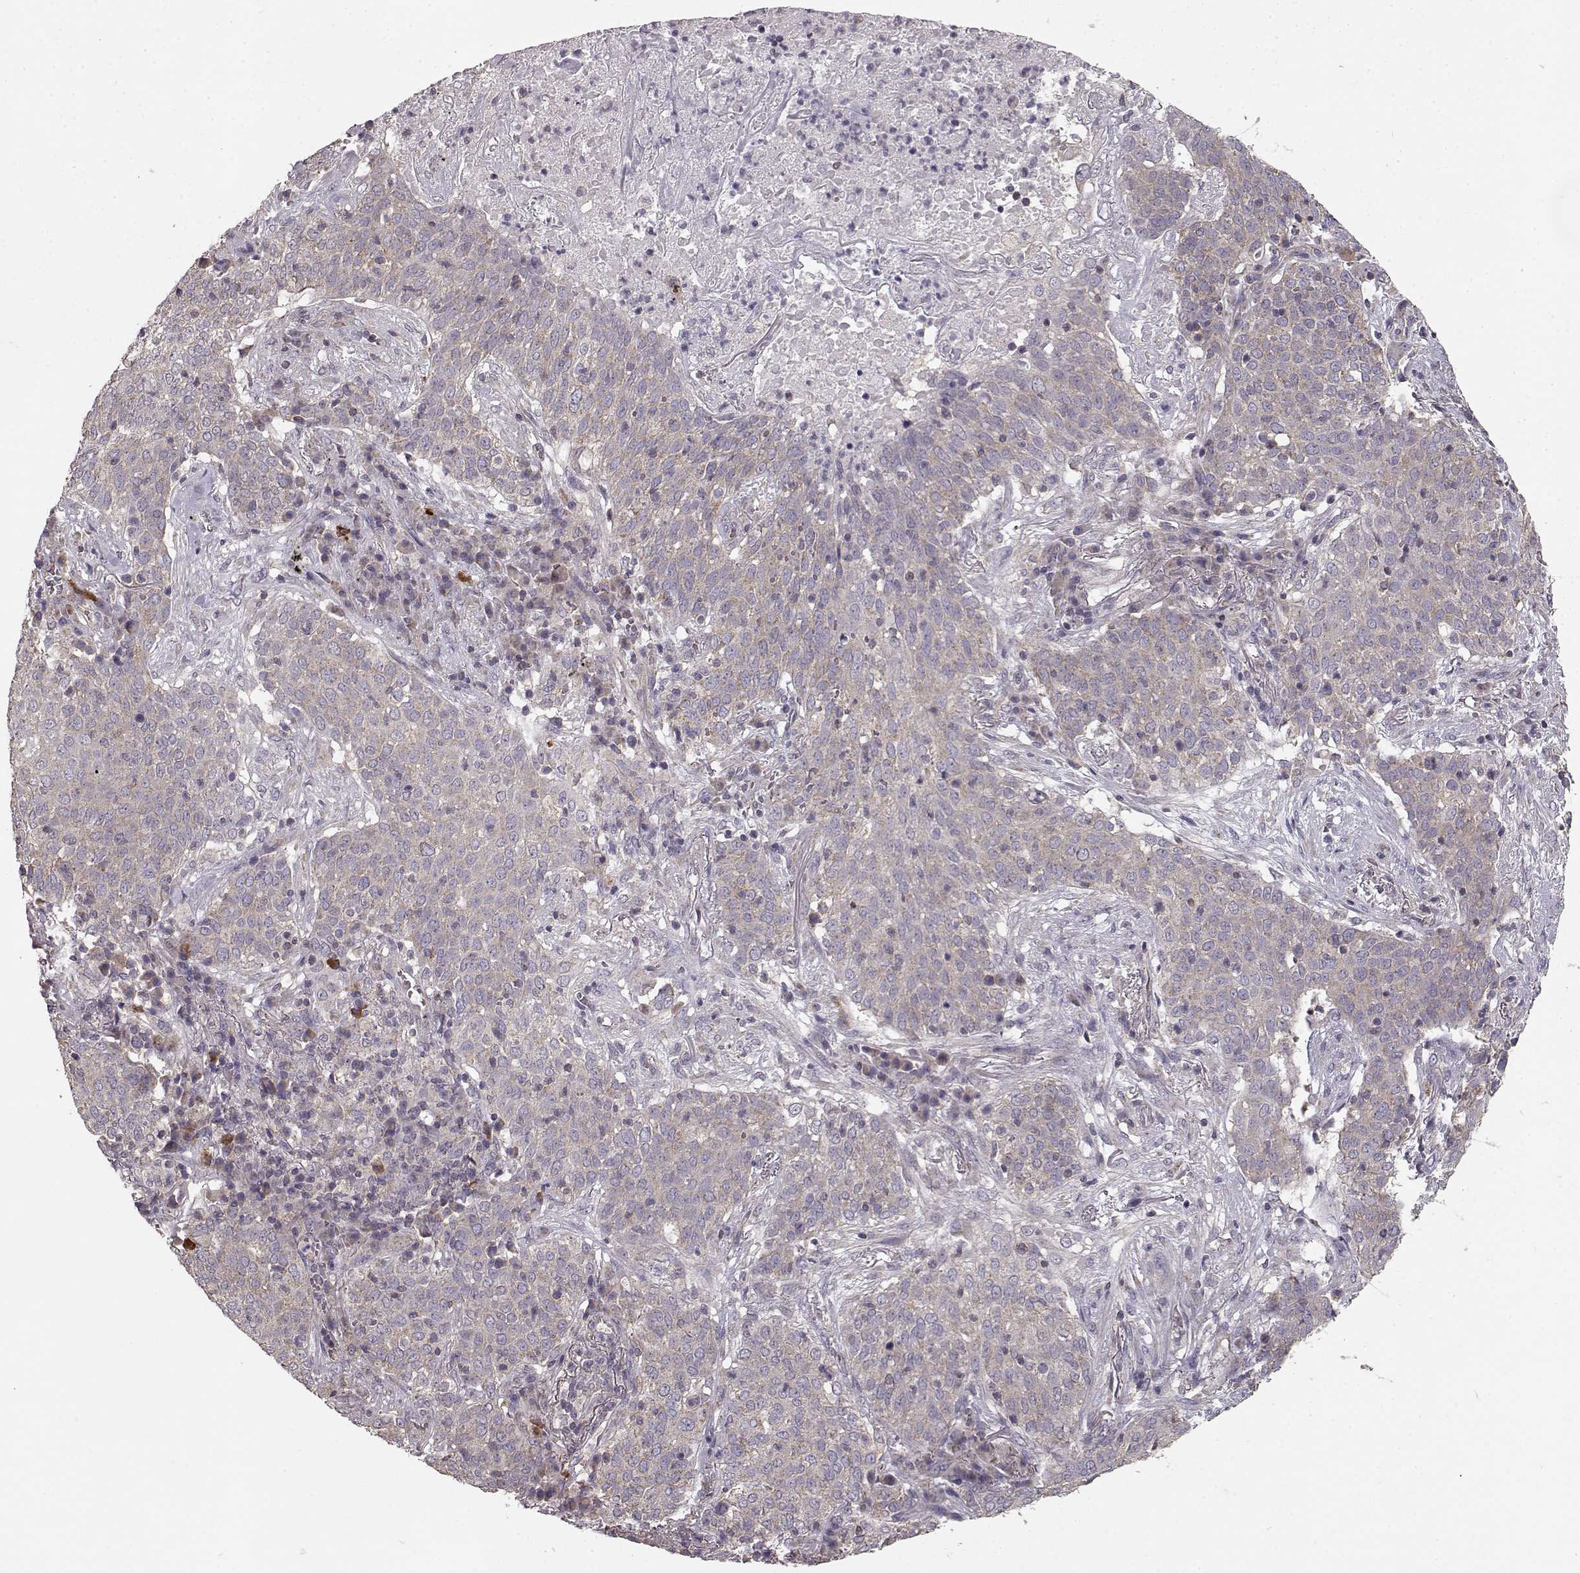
{"staining": {"intensity": "weak", "quantity": ">75%", "location": "cytoplasmic/membranous"}, "tissue": "lung cancer", "cell_type": "Tumor cells", "image_type": "cancer", "snomed": [{"axis": "morphology", "description": "Squamous cell carcinoma, NOS"}, {"axis": "topography", "description": "Lung"}], "caption": "Tumor cells exhibit low levels of weak cytoplasmic/membranous positivity in about >75% of cells in human lung cancer.", "gene": "ERBB3", "patient": {"sex": "male", "age": 82}}